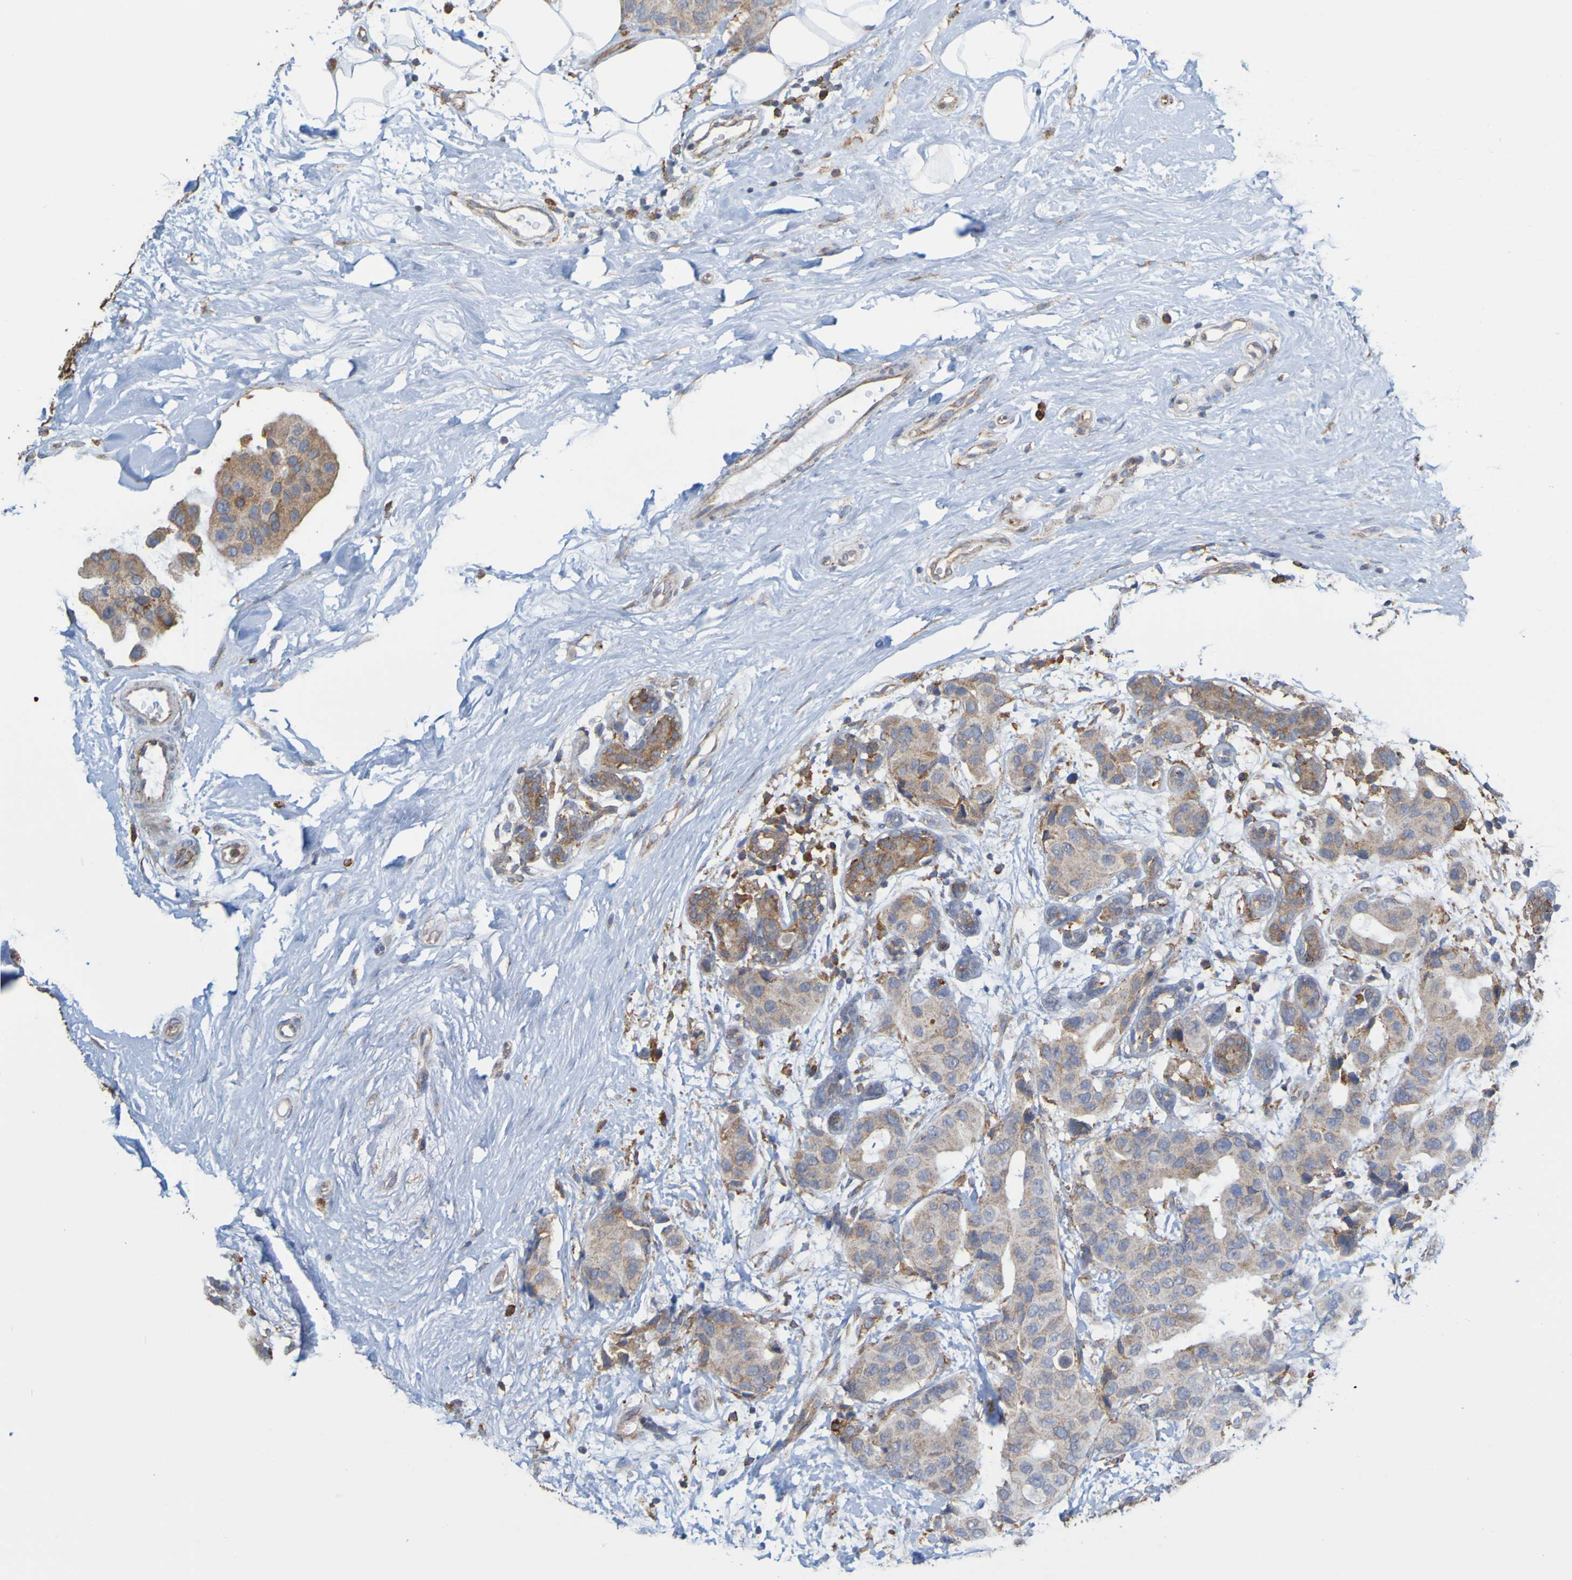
{"staining": {"intensity": "moderate", "quantity": ">75%", "location": "cytoplasmic/membranous"}, "tissue": "breast cancer", "cell_type": "Tumor cells", "image_type": "cancer", "snomed": [{"axis": "morphology", "description": "Normal tissue, NOS"}, {"axis": "morphology", "description": "Duct carcinoma"}, {"axis": "topography", "description": "Breast"}], "caption": "A medium amount of moderate cytoplasmic/membranous staining is seen in approximately >75% of tumor cells in breast cancer (infiltrating ductal carcinoma) tissue.", "gene": "PDIA3", "patient": {"sex": "female", "age": 39}}